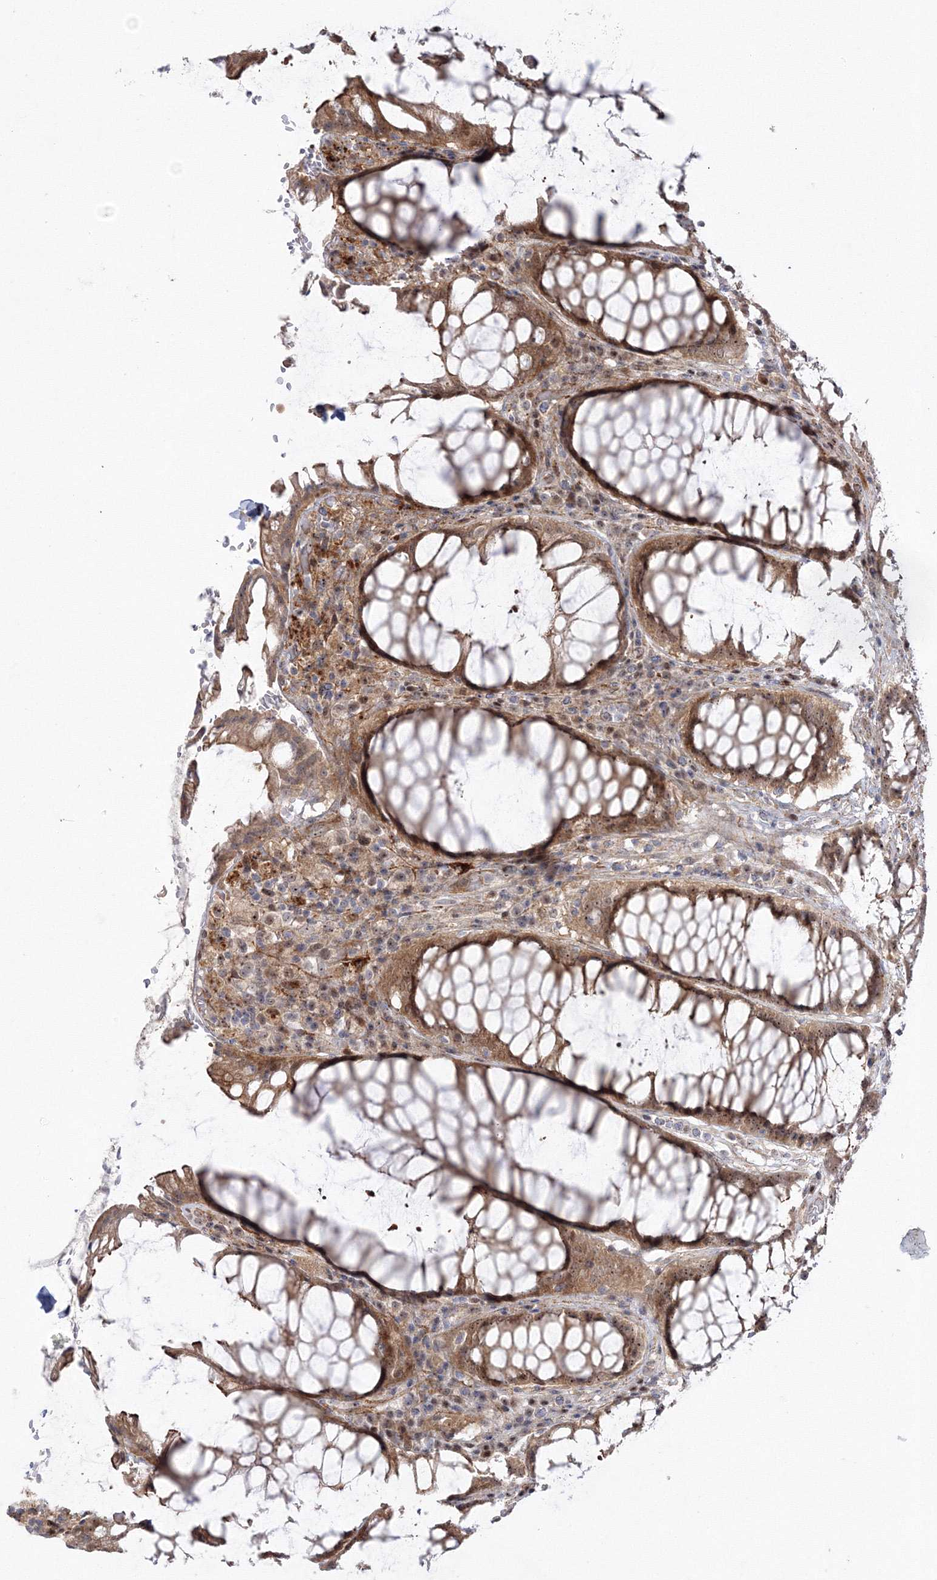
{"staining": {"intensity": "moderate", "quantity": ">75%", "location": "cytoplasmic/membranous,nuclear"}, "tissue": "rectum", "cell_type": "Glandular cells", "image_type": "normal", "snomed": [{"axis": "morphology", "description": "Normal tissue, NOS"}, {"axis": "topography", "description": "Rectum"}], "caption": "An IHC image of unremarkable tissue is shown. Protein staining in brown shows moderate cytoplasmic/membranous,nuclear positivity in rectum within glandular cells.", "gene": "NPM3", "patient": {"sex": "male", "age": 64}}